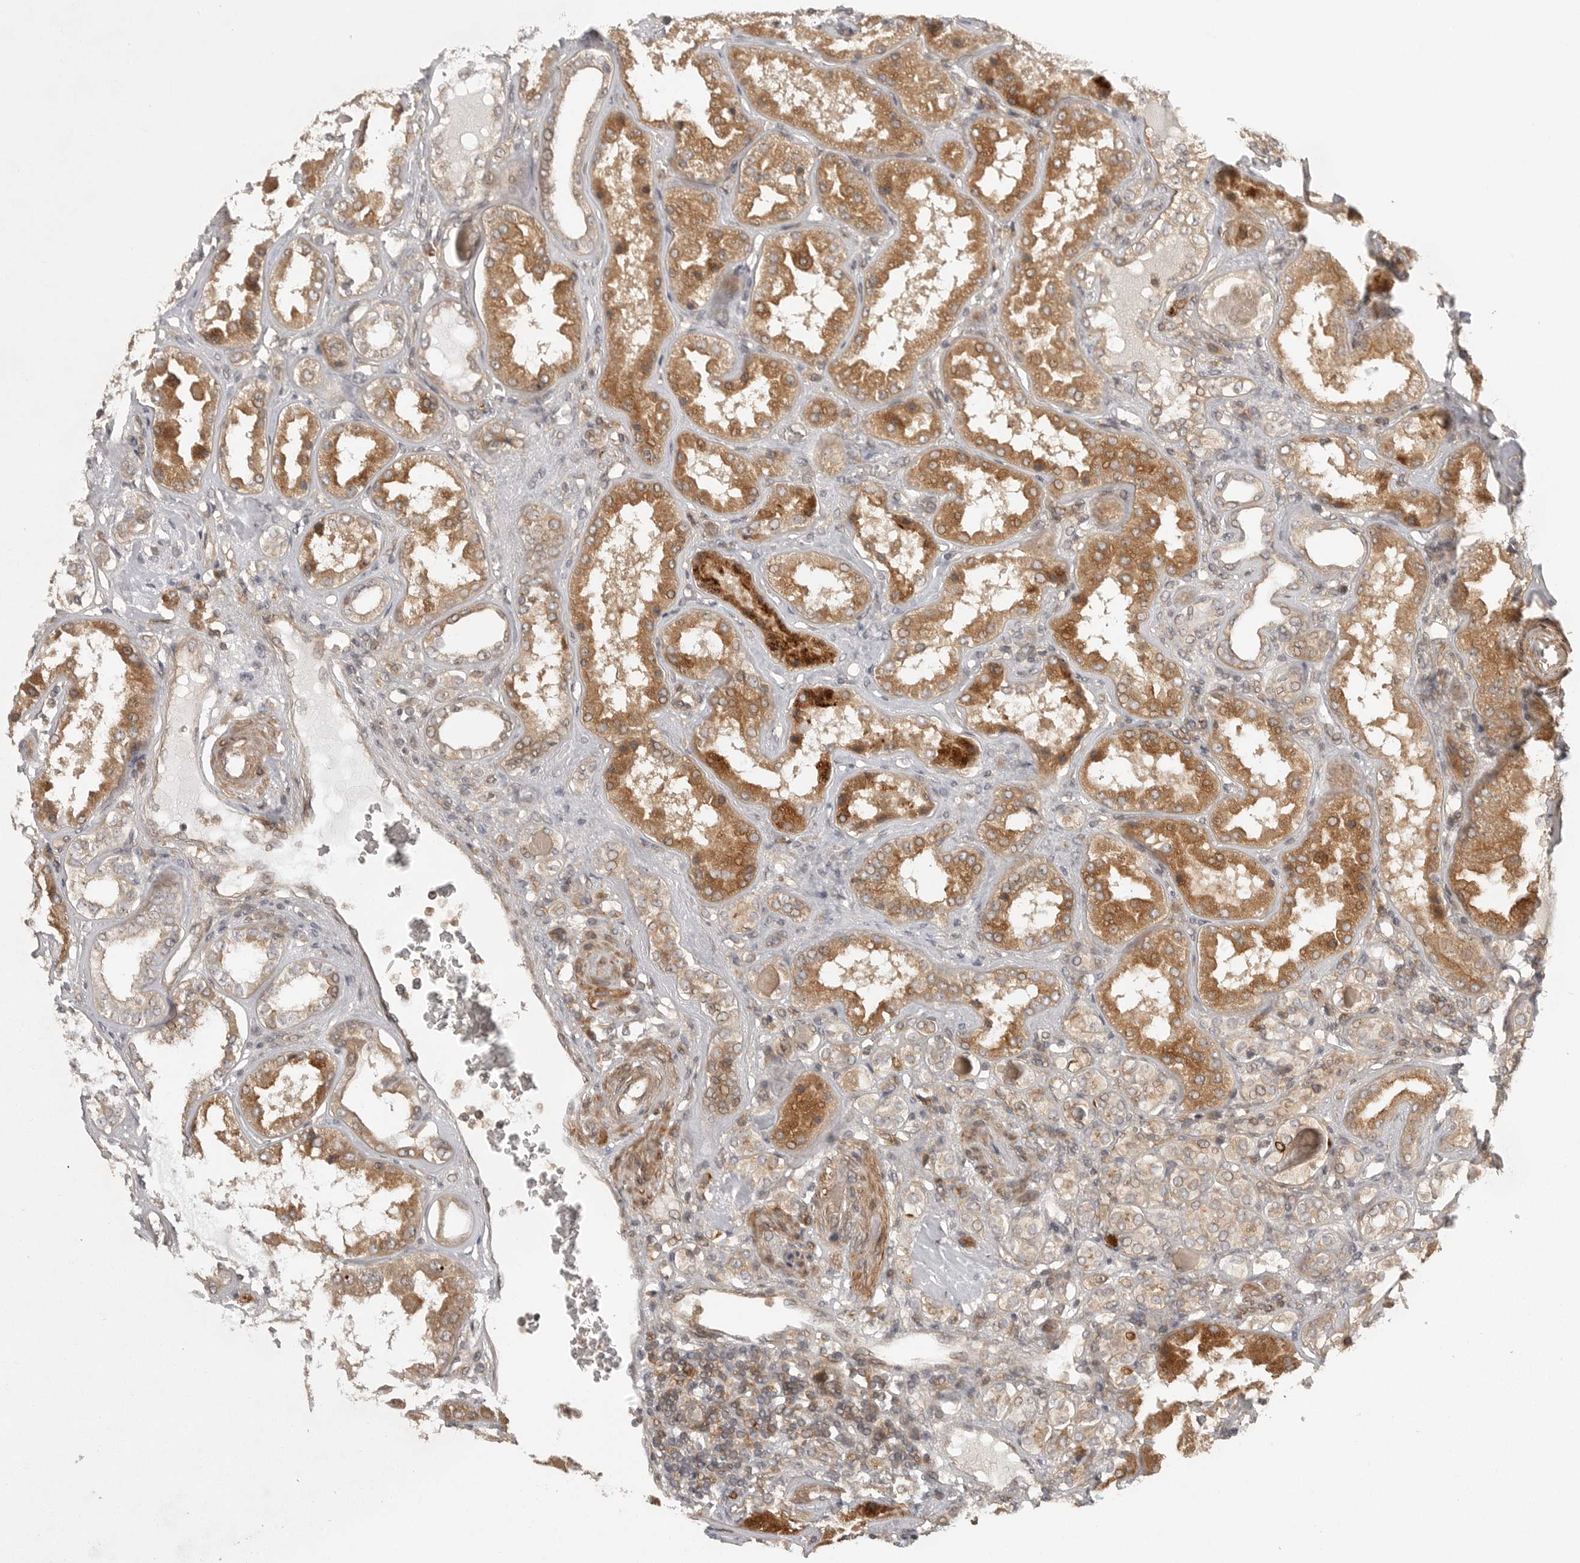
{"staining": {"intensity": "moderate", "quantity": ">75%", "location": "cytoplasmic/membranous"}, "tissue": "kidney", "cell_type": "Cells in glomeruli", "image_type": "normal", "snomed": [{"axis": "morphology", "description": "Normal tissue, NOS"}, {"axis": "topography", "description": "Kidney"}], "caption": "Moderate cytoplasmic/membranous protein staining is present in about >75% of cells in glomeruli in kidney. The protein of interest is stained brown, and the nuclei are stained in blue (DAB IHC with brightfield microscopy, high magnification).", "gene": "CCPG1", "patient": {"sex": "female", "age": 56}}